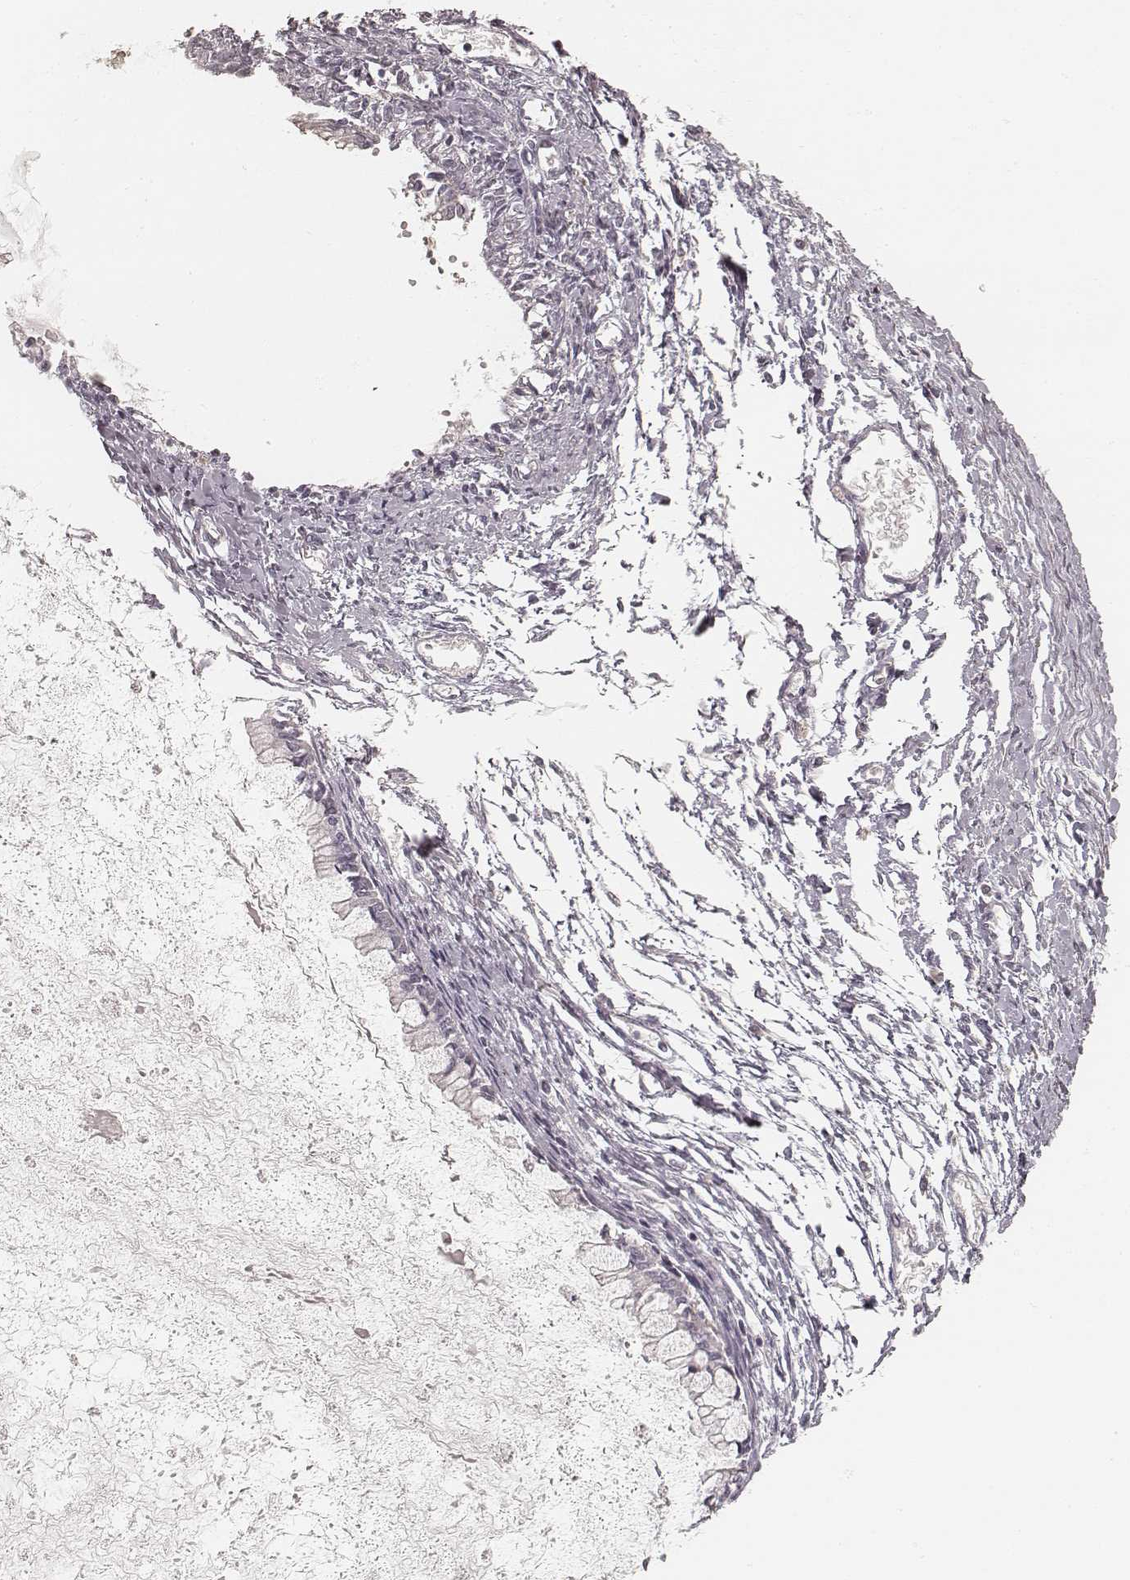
{"staining": {"intensity": "negative", "quantity": "none", "location": "none"}, "tissue": "ovarian cancer", "cell_type": "Tumor cells", "image_type": "cancer", "snomed": [{"axis": "morphology", "description": "Cystadenocarcinoma, mucinous, NOS"}, {"axis": "topography", "description": "Ovary"}], "caption": "Ovarian cancer (mucinous cystadenocarcinoma) stained for a protein using immunohistochemistry exhibits no positivity tumor cells.", "gene": "FMNL2", "patient": {"sex": "female", "age": 67}}